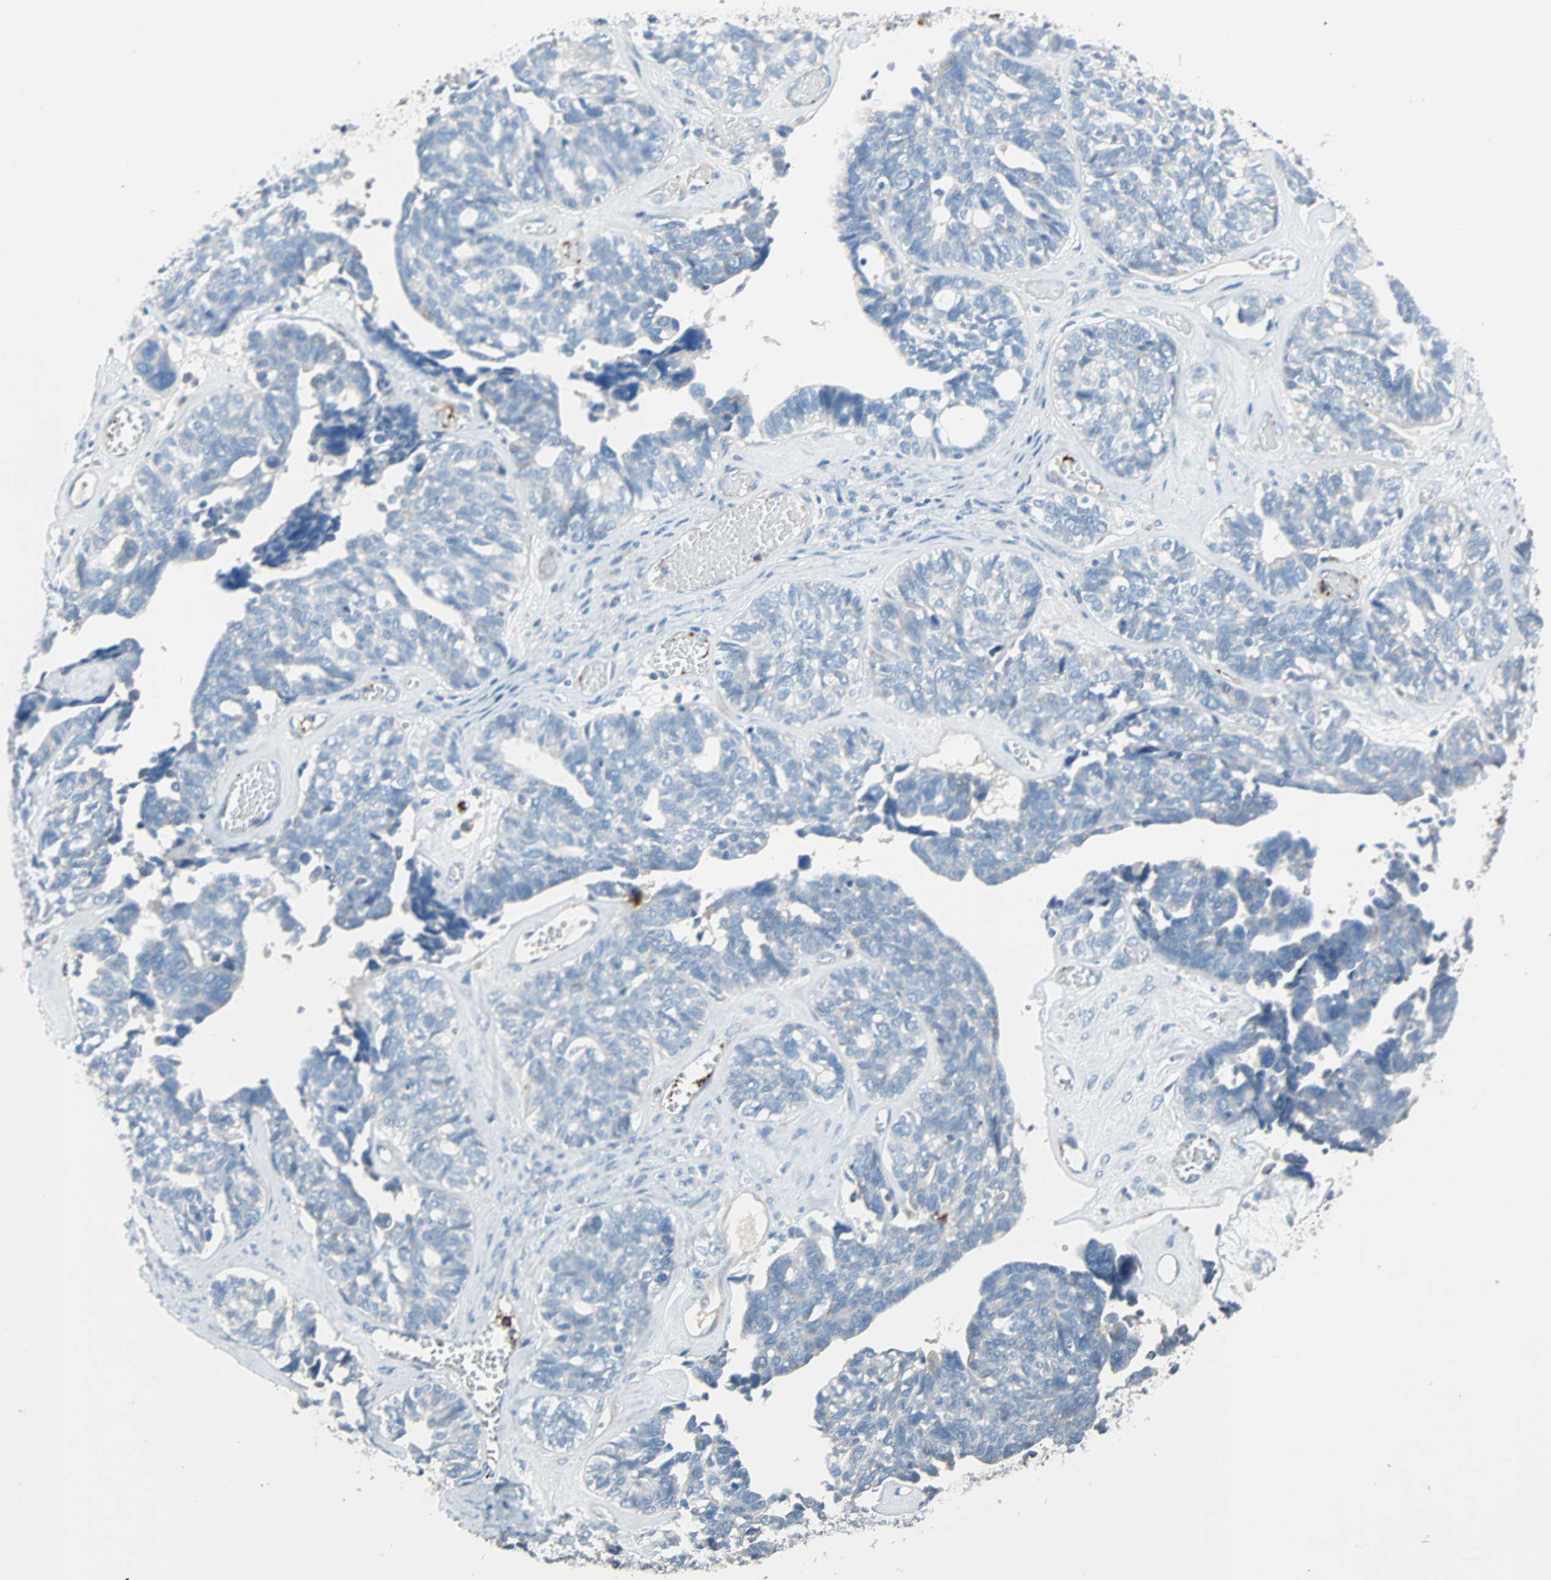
{"staining": {"intensity": "weak", "quantity": "25%-75%", "location": "cytoplasmic/membranous"}, "tissue": "ovarian cancer", "cell_type": "Tumor cells", "image_type": "cancer", "snomed": [{"axis": "morphology", "description": "Cystadenocarcinoma, serous, NOS"}, {"axis": "topography", "description": "Ovary"}], "caption": "Immunohistochemistry micrograph of human ovarian cancer stained for a protein (brown), which exhibits low levels of weak cytoplasmic/membranous positivity in about 25%-75% of tumor cells.", "gene": "LY6G6F", "patient": {"sex": "female", "age": 79}}